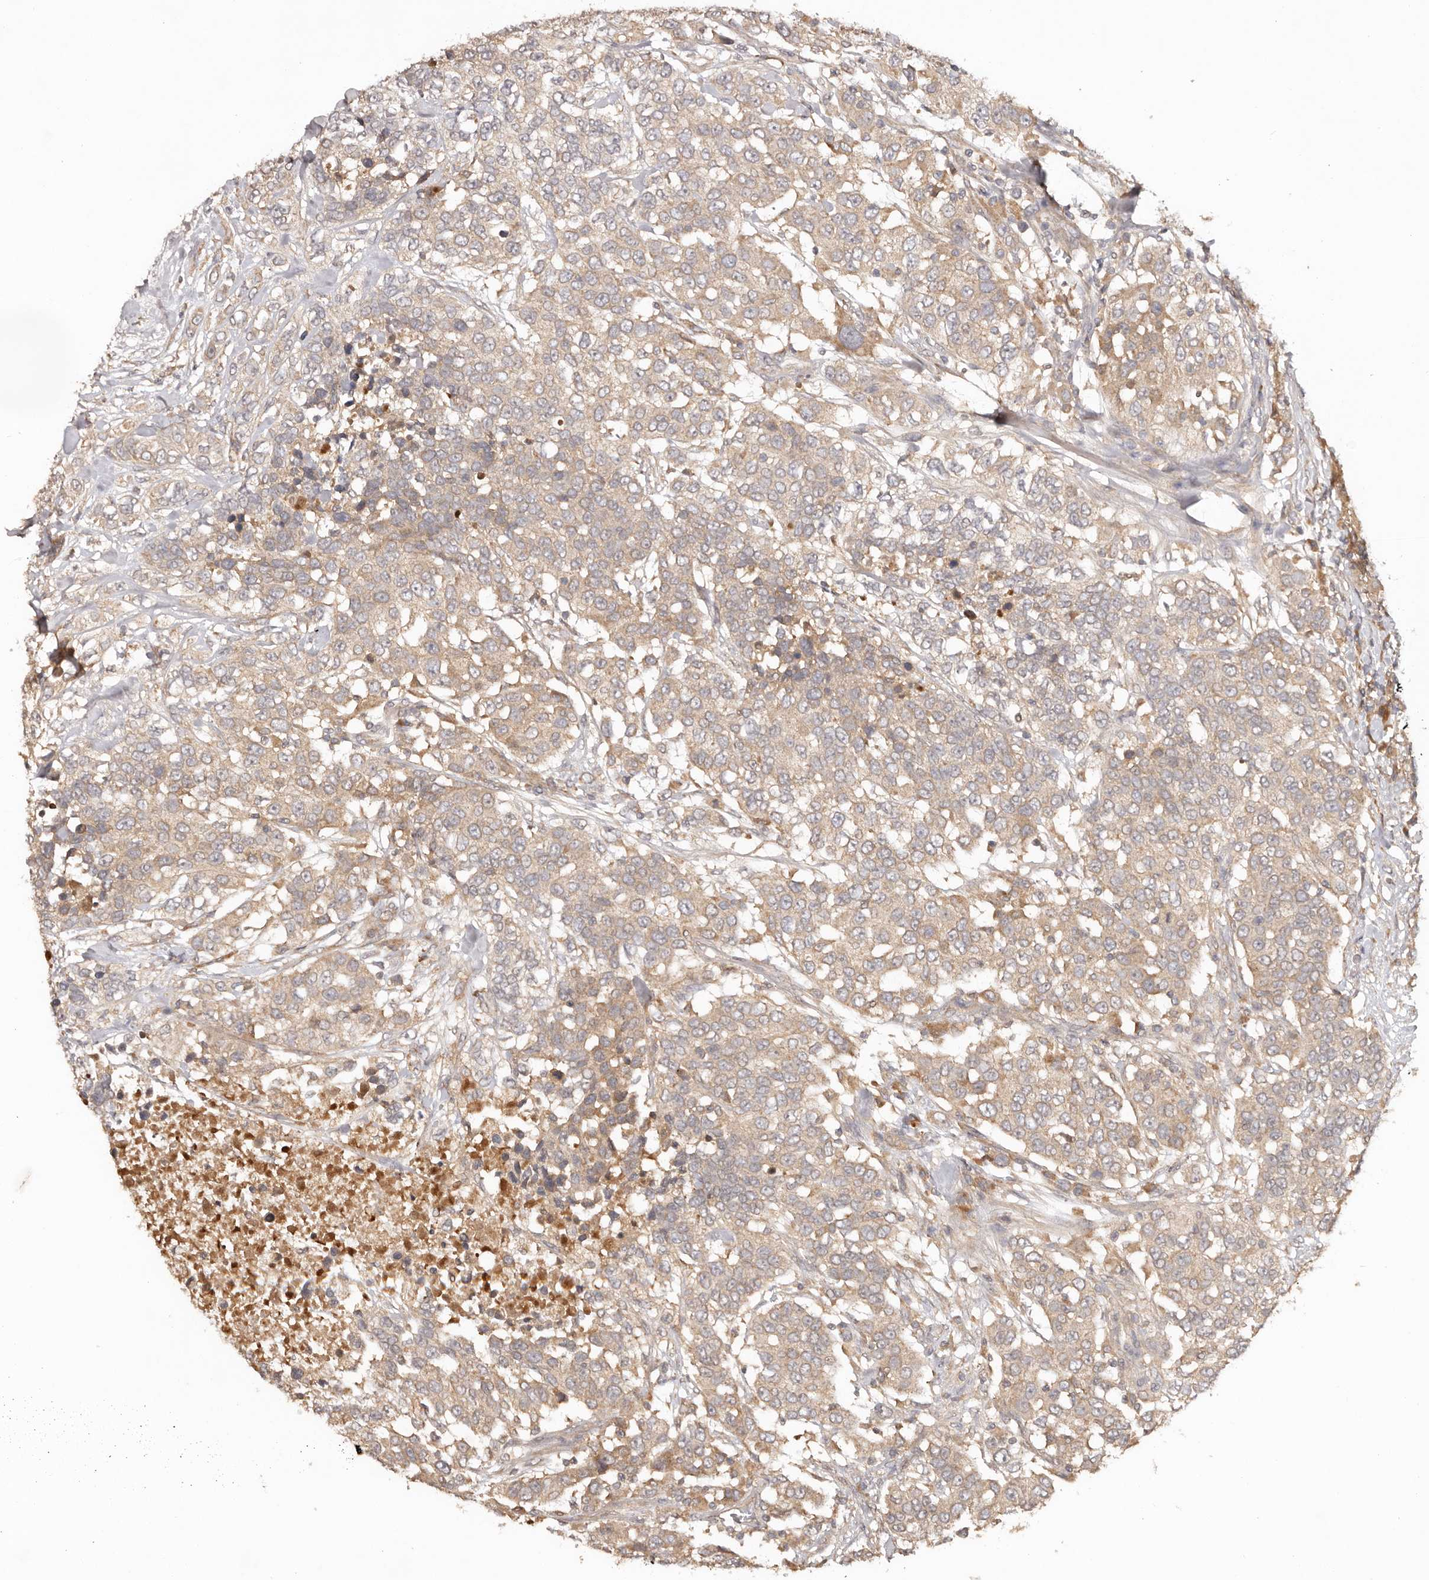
{"staining": {"intensity": "weak", "quantity": ">75%", "location": "cytoplasmic/membranous"}, "tissue": "urothelial cancer", "cell_type": "Tumor cells", "image_type": "cancer", "snomed": [{"axis": "morphology", "description": "Urothelial carcinoma, High grade"}, {"axis": "topography", "description": "Urinary bladder"}], "caption": "High-power microscopy captured an immunohistochemistry histopathology image of urothelial cancer, revealing weak cytoplasmic/membranous expression in about >75% of tumor cells. The staining is performed using DAB brown chromogen to label protein expression. The nuclei are counter-stained blue using hematoxylin.", "gene": "PKIB", "patient": {"sex": "female", "age": 80}}